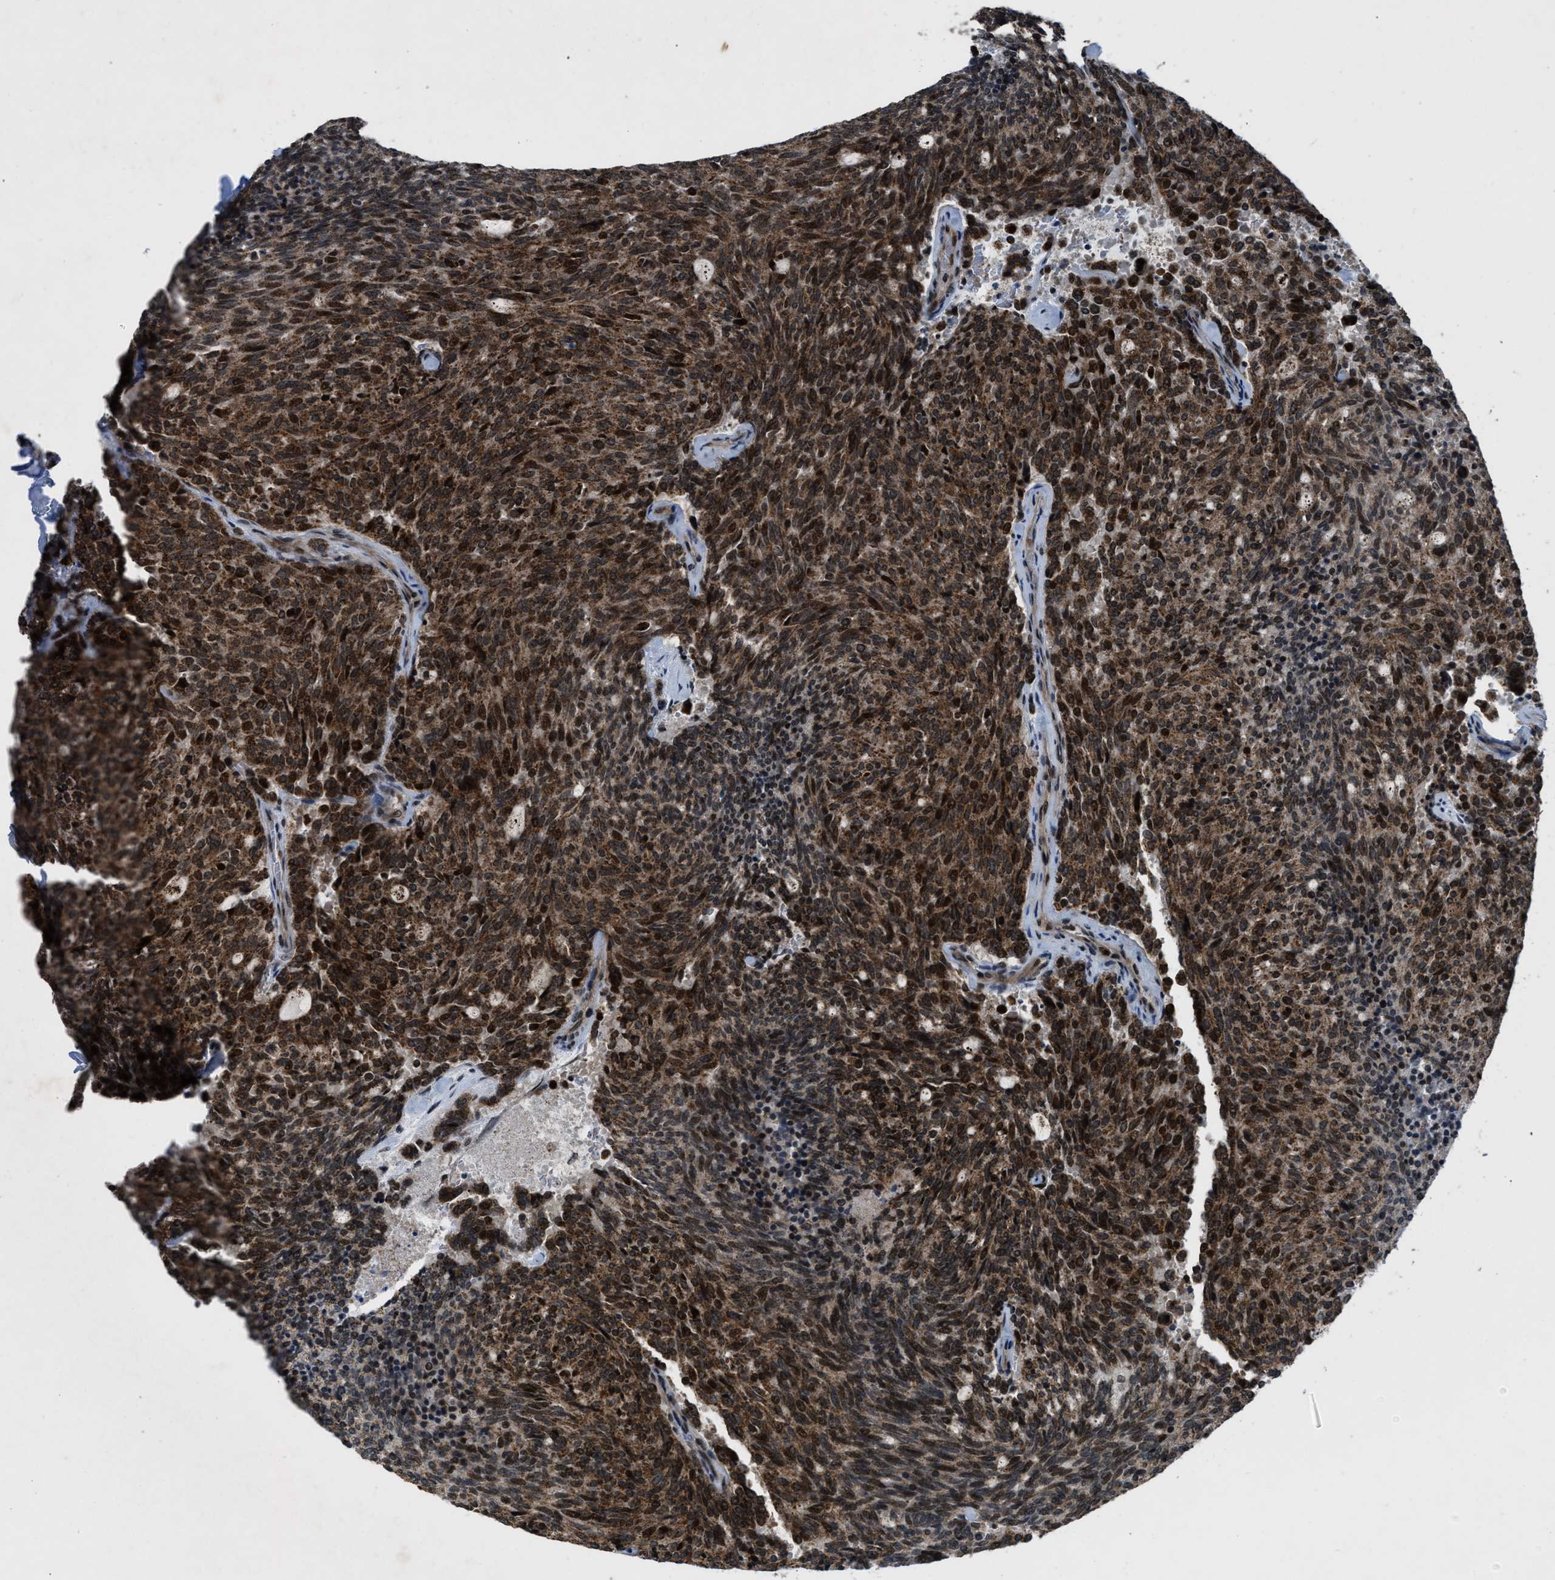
{"staining": {"intensity": "strong", "quantity": ">75%", "location": "cytoplasmic/membranous,nuclear"}, "tissue": "carcinoid", "cell_type": "Tumor cells", "image_type": "cancer", "snomed": [{"axis": "morphology", "description": "Carcinoid, malignant, NOS"}, {"axis": "topography", "description": "Pancreas"}], "caption": "Tumor cells demonstrate strong cytoplasmic/membranous and nuclear expression in about >75% of cells in carcinoid (malignant).", "gene": "ZNHIT1", "patient": {"sex": "female", "age": 54}}